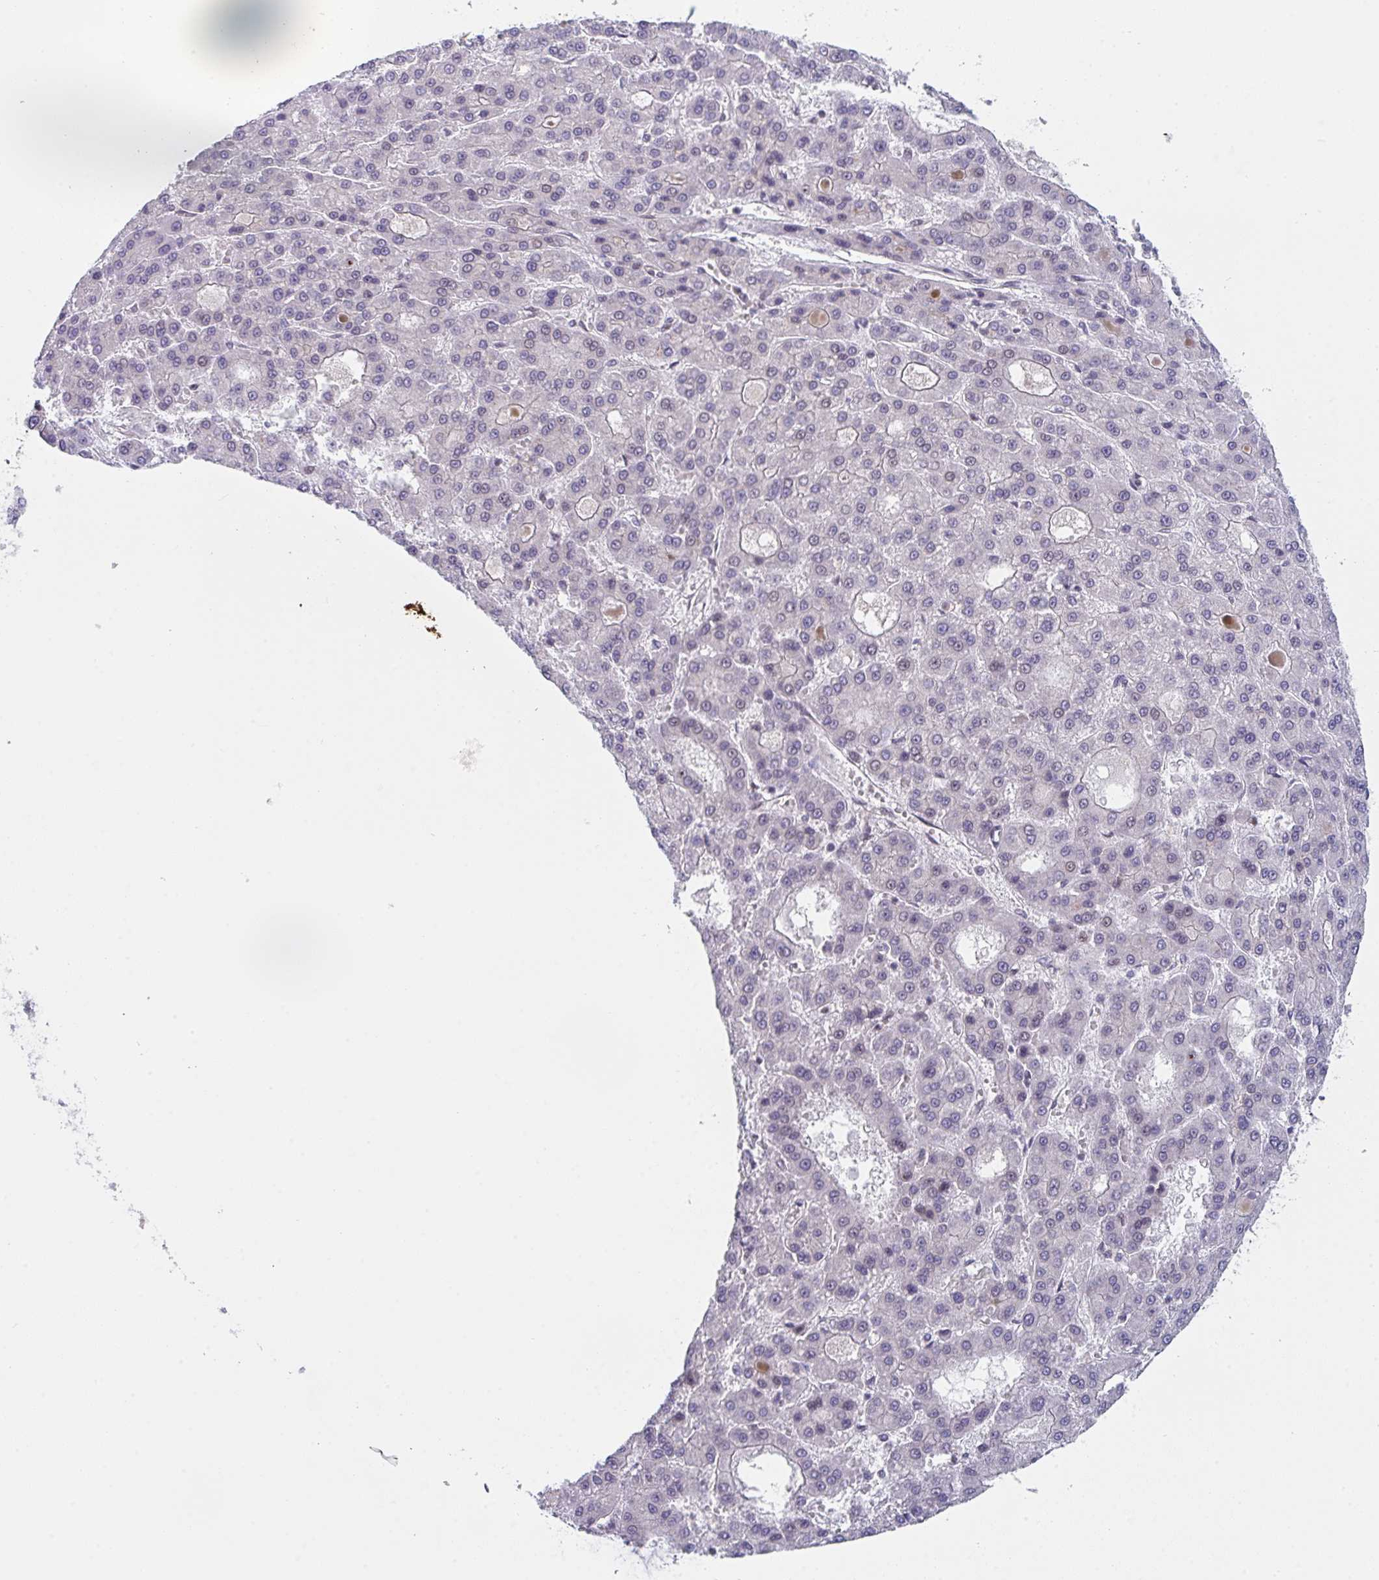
{"staining": {"intensity": "moderate", "quantity": "<25%", "location": "nuclear"}, "tissue": "liver cancer", "cell_type": "Tumor cells", "image_type": "cancer", "snomed": [{"axis": "morphology", "description": "Carcinoma, Hepatocellular, NOS"}, {"axis": "topography", "description": "Liver"}], "caption": "This is an image of immunohistochemistry staining of hepatocellular carcinoma (liver), which shows moderate staining in the nuclear of tumor cells.", "gene": "RBM18", "patient": {"sex": "male", "age": 70}}